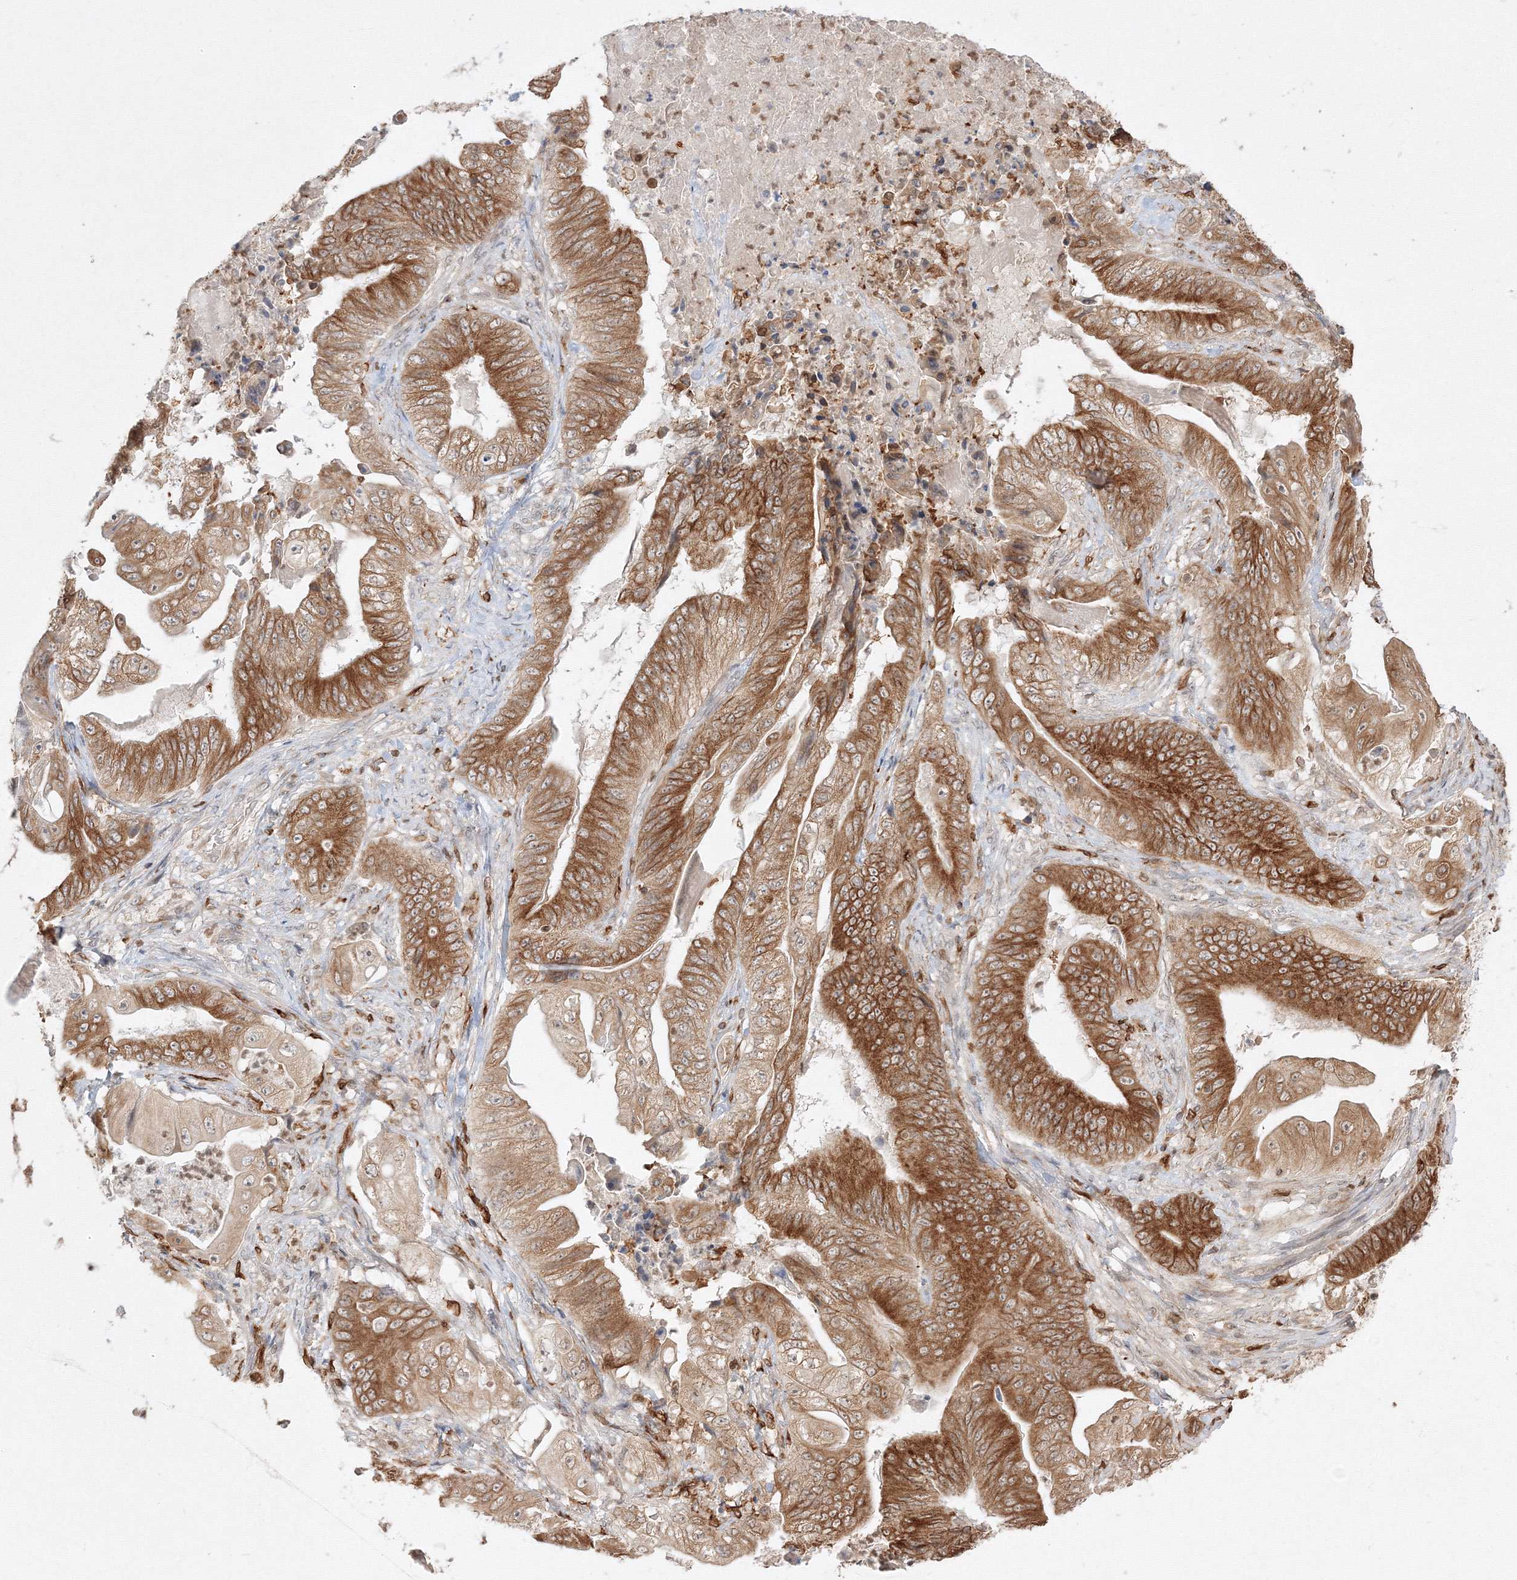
{"staining": {"intensity": "moderate", "quantity": ">75%", "location": "cytoplasmic/membranous"}, "tissue": "stomach cancer", "cell_type": "Tumor cells", "image_type": "cancer", "snomed": [{"axis": "morphology", "description": "Adenocarcinoma, NOS"}, {"axis": "topography", "description": "Stomach"}], "caption": "Immunohistochemical staining of stomach cancer exhibits medium levels of moderate cytoplasmic/membranous protein expression in about >75% of tumor cells.", "gene": "TMEM50B", "patient": {"sex": "female", "age": 73}}